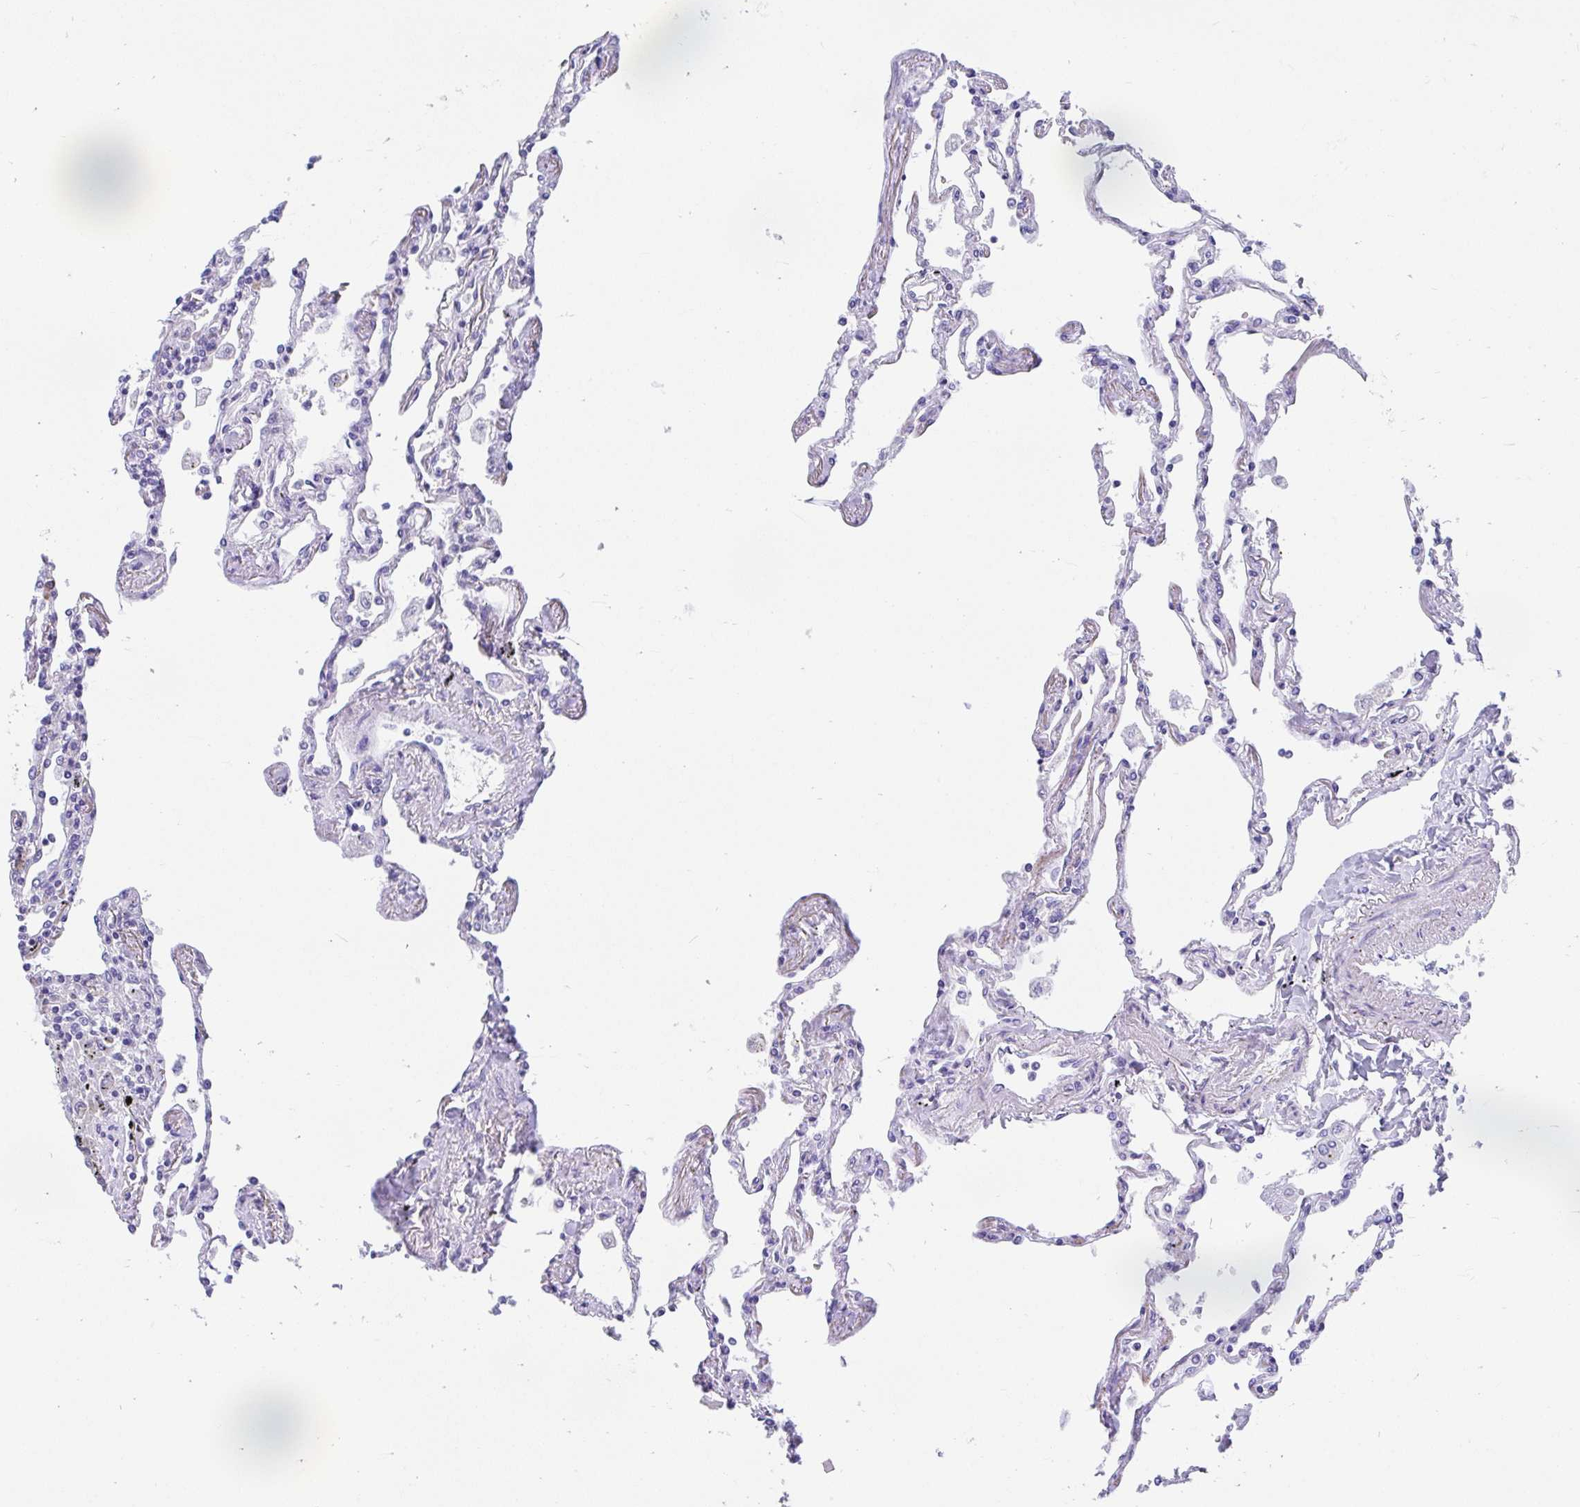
{"staining": {"intensity": "negative", "quantity": "none", "location": "none"}, "tissue": "lung", "cell_type": "Alveolar cells", "image_type": "normal", "snomed": [{"axis": "morphology", "description": "Normal tissue, NOS"}, {"axis": "topography", "description": "Lung"}], "caption": "High power microscopy micrograph of an IHC histopathology image of unremarkable lung, revealing no significant staining in alveolar cells. The staining was performed using DAB to visualize the protein expression in brown, while the nuclei were stained in blue with hematoxylin (Magnification: 20x).", "gene": "CCSAP", "patient": {"sex": "female", "age": 67}}